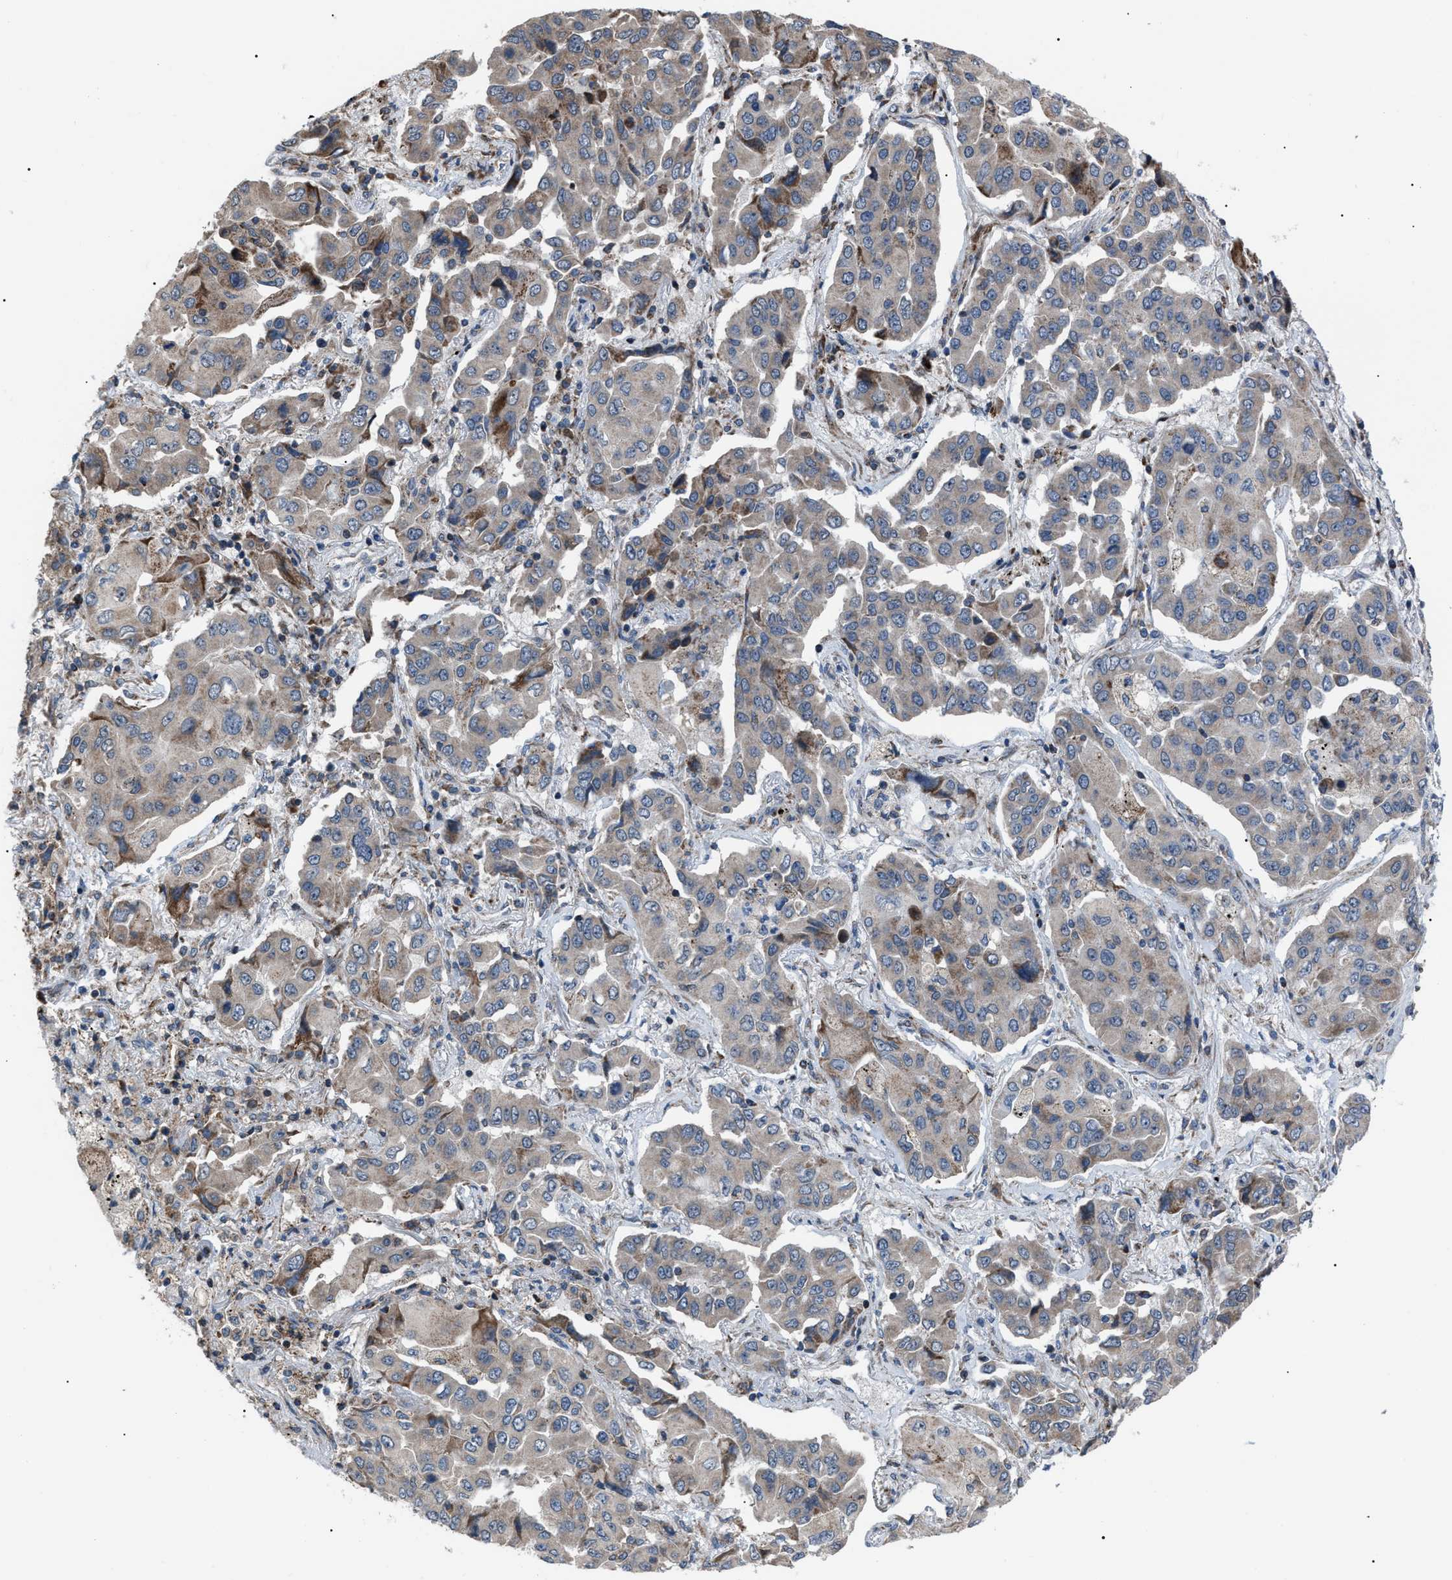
{"staining": {"intensity": "weak", "quantity": ">75%", "location": "cytoplasmic/membranous"}, "tissue": "lung cancer", "cell_type": "Tumor cells", "image_type": "cancer", "snomed": [{"axis": "morphology", "description": "Adenocarcinoma, NOS"}, {"axis": "topography", "description": "Lung"}], "caption": "Immunohistochemical staining of adenocarcinoma (lung) exhibits weak cytoplasmic/membranous protein staining in about >75% of tumor cells. (brown staining indicates protein expression, while blue staining denotes nuclei).", "gene": "AGO2", "patient": {"sex": "female", "age": 65}}